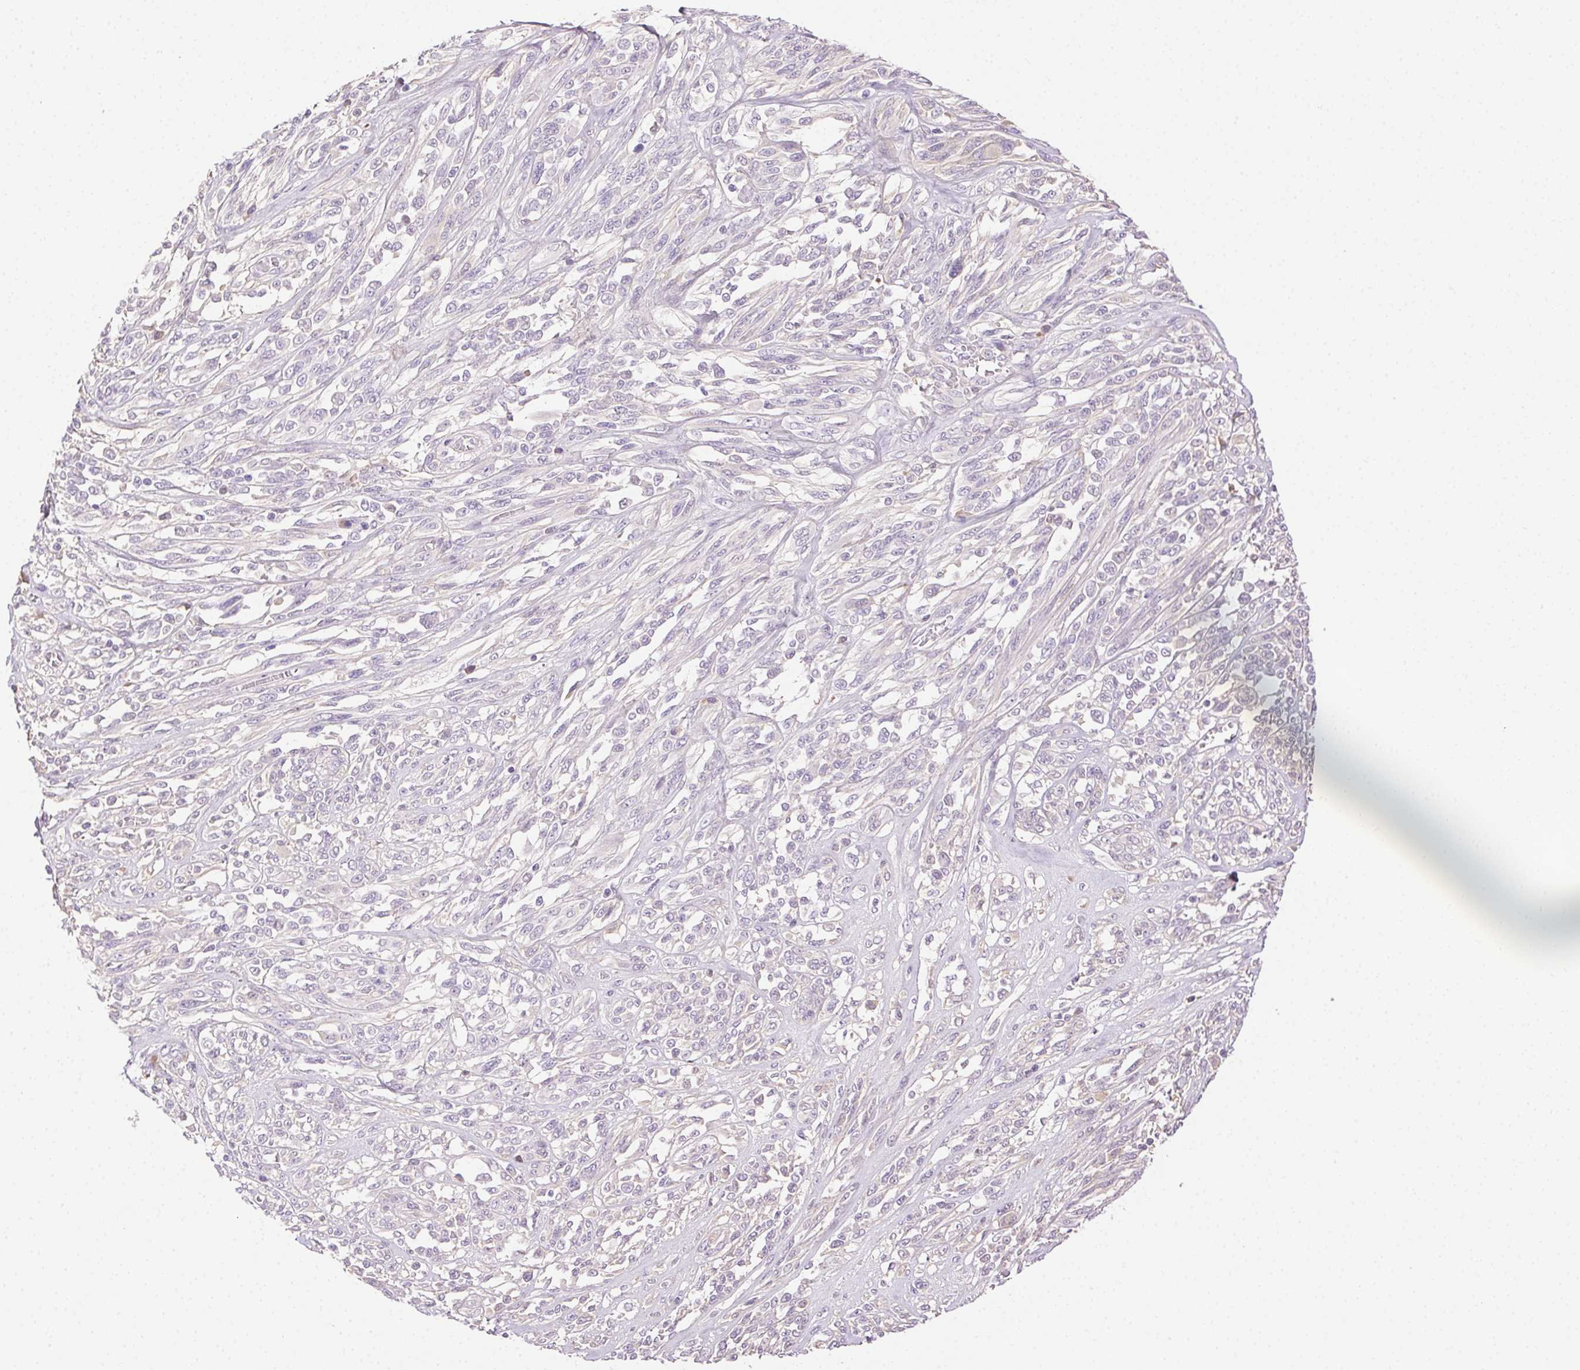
{"staining": {"intensity": "negative", "quantity": "none", "location": "none"}, "tissue": "melanoma", "cell_type": "Tumor cells", "image_type": "cancer", "snomed": [{"axis": "morphology", "description": "Malignant melanoma, NOS"}, {"axis": "topography", "description": "Skin"}], "caption": "Immunohistochemical staining of human melanoma reveals no significant staining in tumor cells.", "gene": "BPIFB2", "patient": {"sex": "female", "age": 91}}